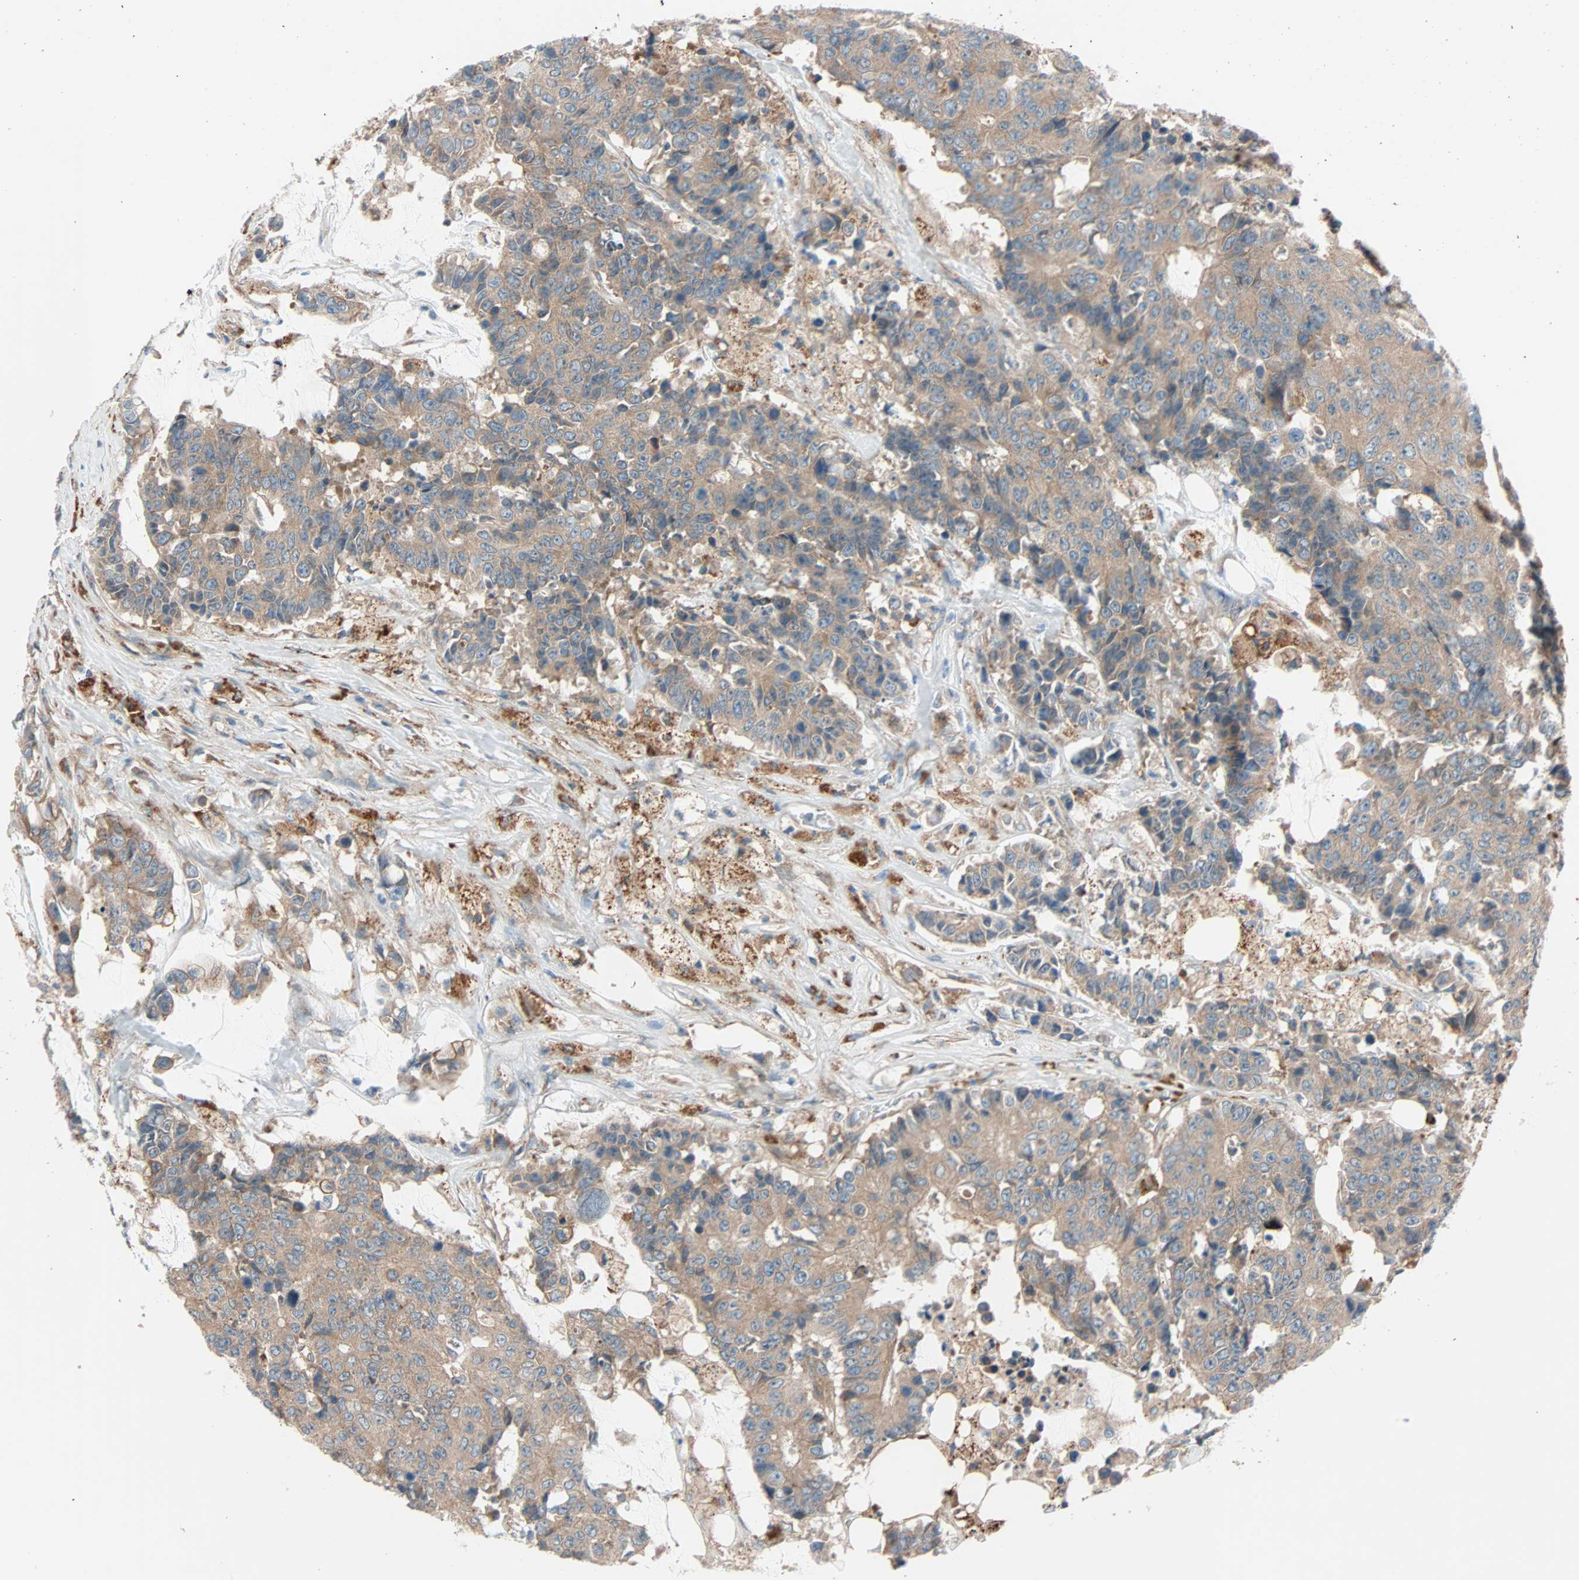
{"staining": {"intensity": "moderate", "quantity": ">75%", "location": "cytoplasmic/membranous"}, "tissue": "colorectal cancer", "cell_type": "Tumor cells", "image_type": "cancer", "snomed": [{"axis": "morphology", "description": "Adenocarcinoma, NOS"}, {"axis": "topography", "description": "Colon"}], "caption": "Colorectal cancer stained for a protein exhibits moderate cytoplasmic/membranous positivity in tumor cells.", "gene": "PHYH", "patient": {"sex": "female", "age": 86}}